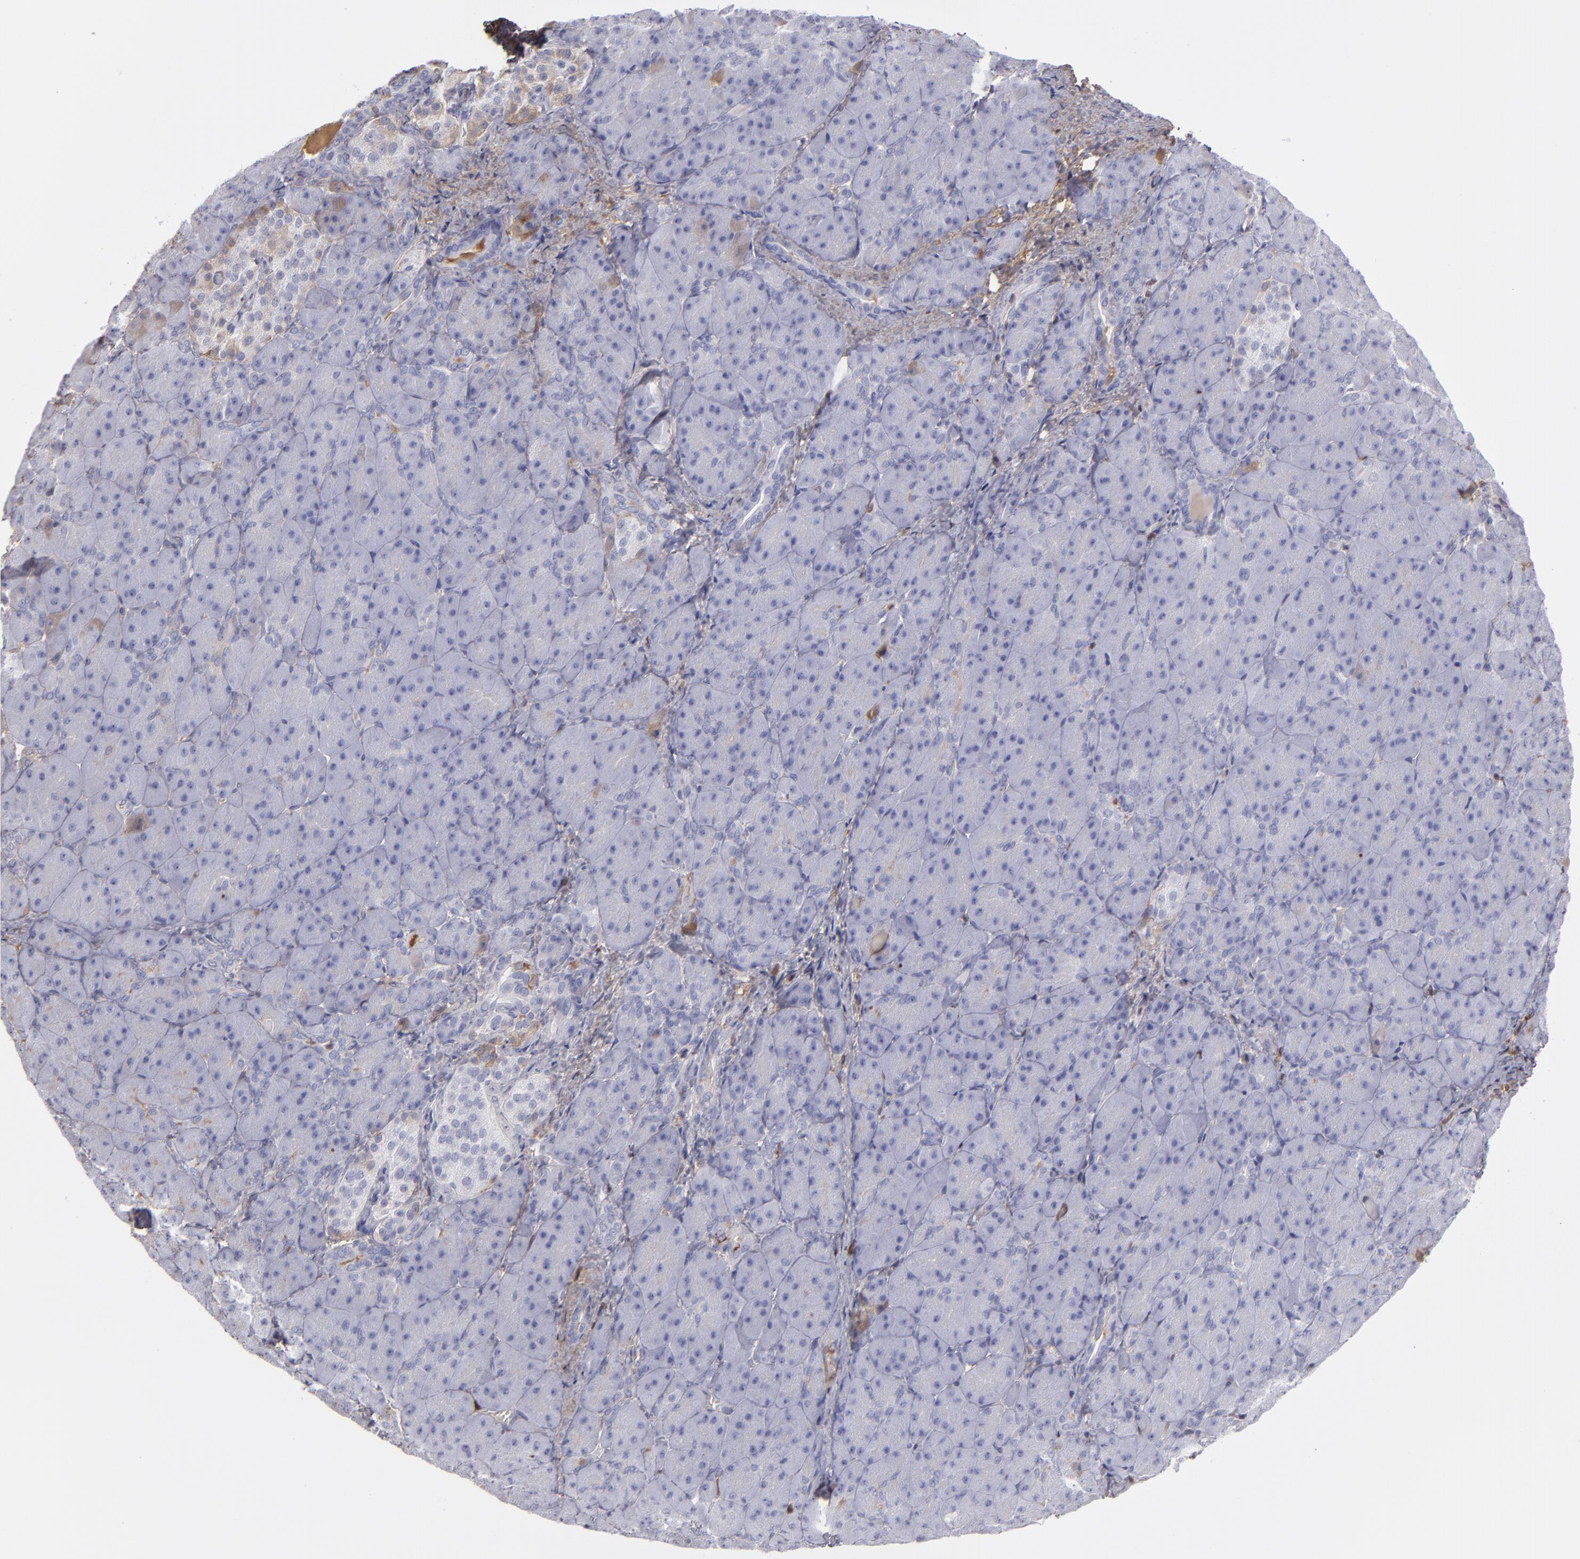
{"staining": {"intensity": "weak", "quantity": "<25%", "location": "cytoplasmic/membranous"}, "tissue": "pancreas", "cell_type": "Exocrine glandular cells", "image_type": "normal", "snomed": [{"axis": "morphology", "description": "Normal tissue, NOS"}, {"axis": "topography", "description": "Pancreas"}], "caption": "Immunohistochemistry micrograph of unremarkable pancreas stained for a protein (brown), which reveals no staining in exocrine glandular cells.", "gene": "SERPINA1", "patient": {"sex": "male", "age": 66}}